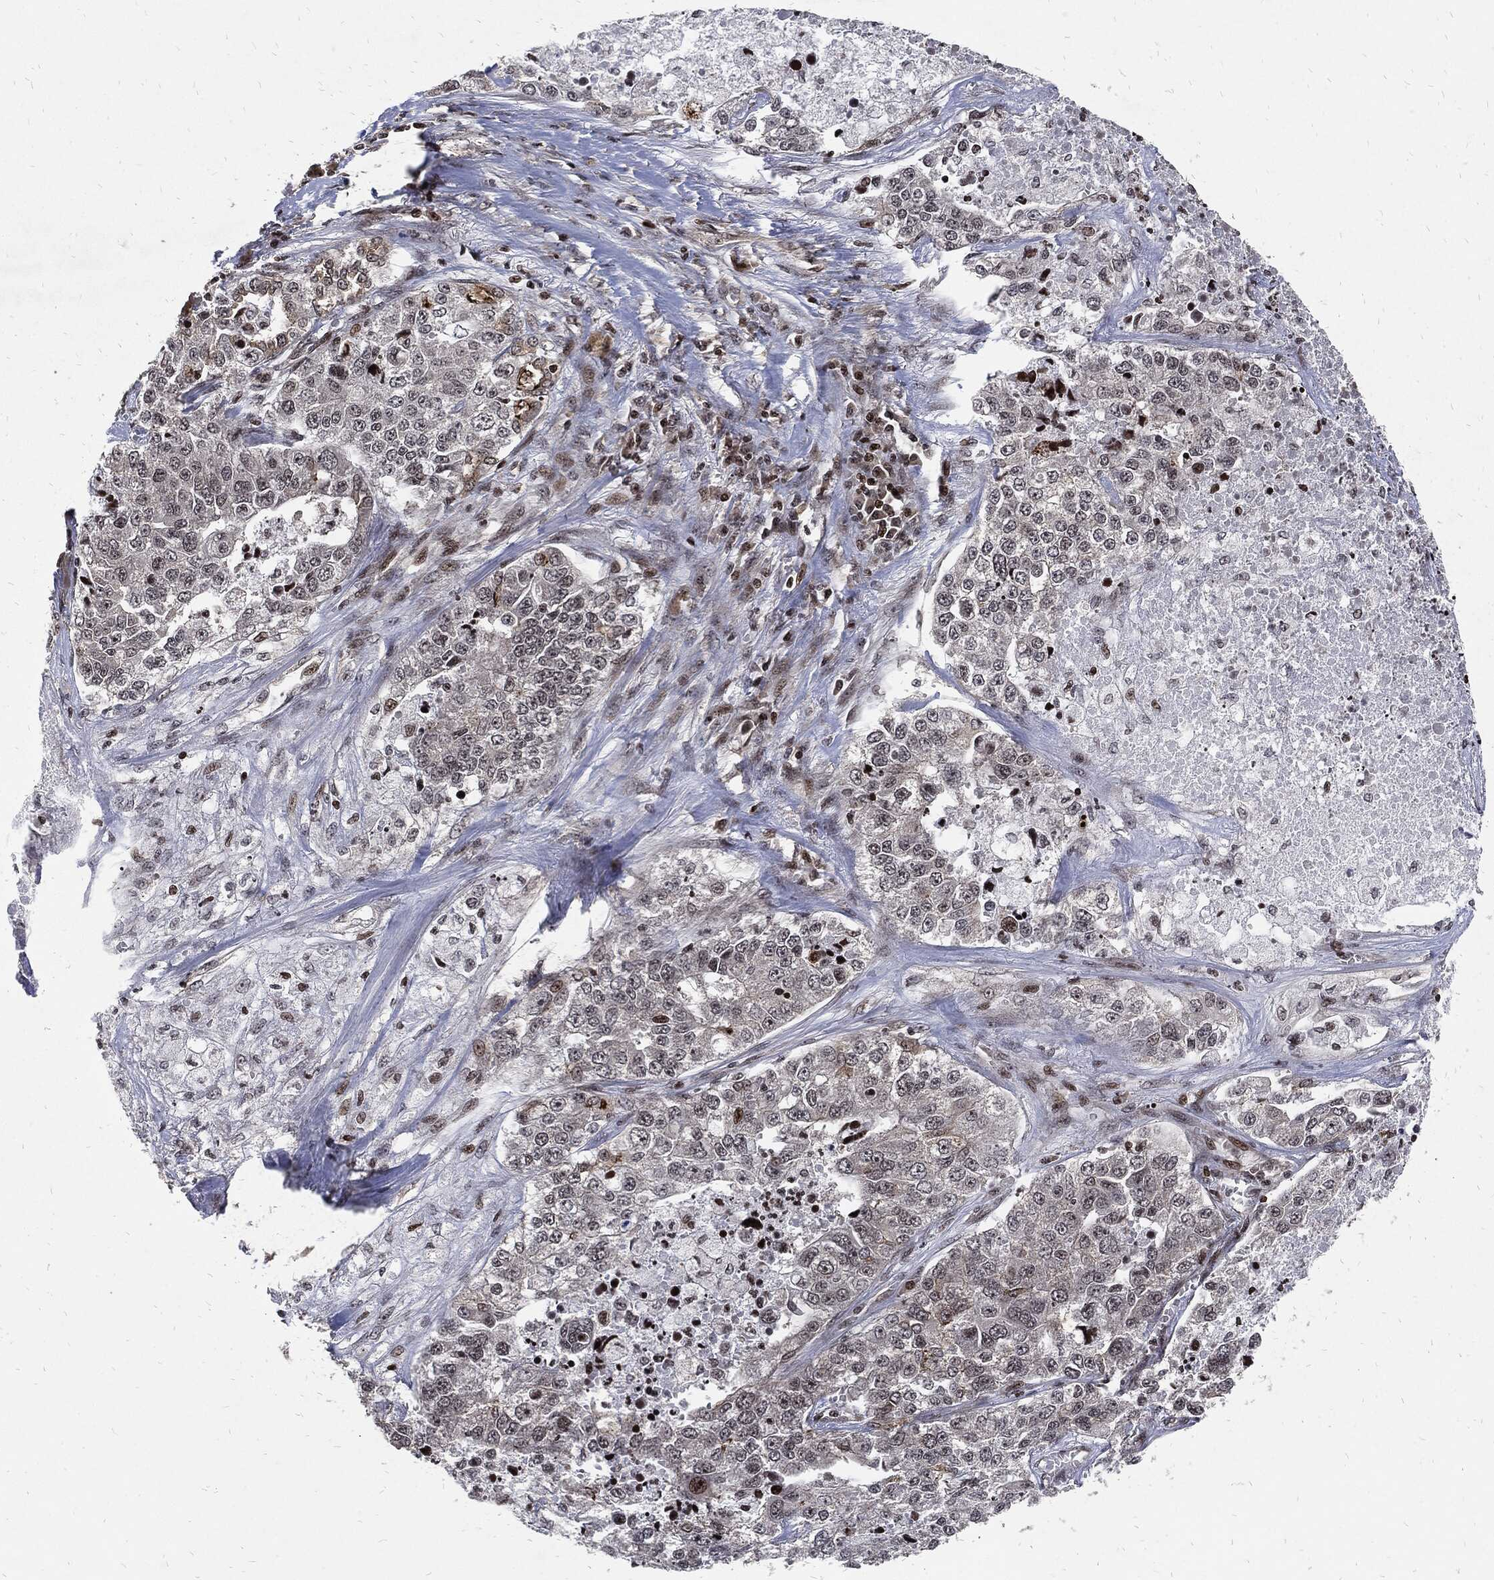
{"staining": {"intensity": "moderate", "quantity": "<25%", "location": "nuclear"}, "tissue": "lung cancer", "cell_type": "Tumor cells", "image_type": "cancer", "snomed": [{"axis": "morphology", "description": "Adenocarcinoma, NOS"}, {"axis": "topography", "description": "Lung"}], "caption": "Brown immunohistochemical staining in human lung cancer reveals moderate nuclear expression in approximately <25% of tumor cells.", "gene": "ZNF775", "patient": {"sex": "male", "age": 49}}